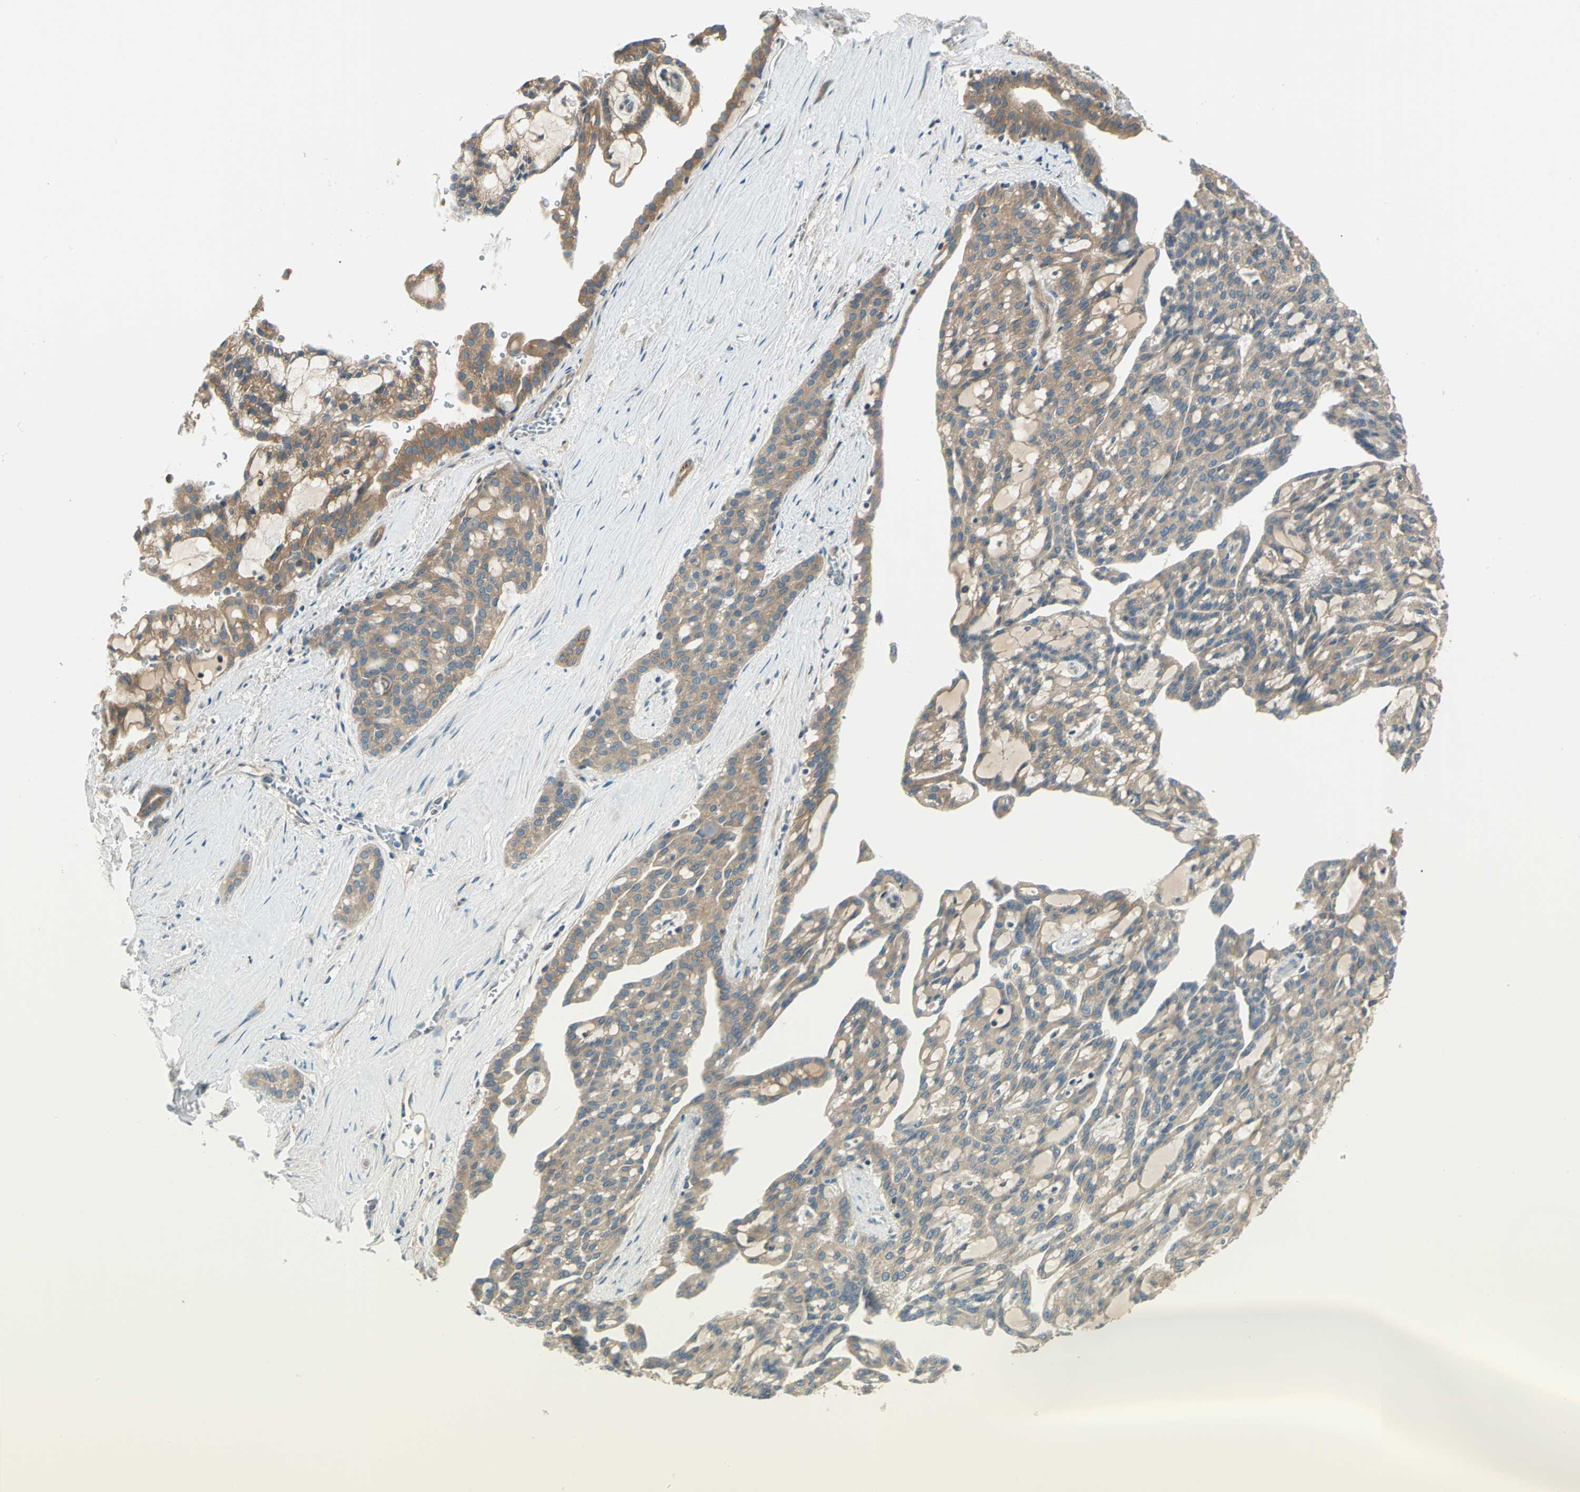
{"staining": {"intensity": "weak", "quantity": ">75%", "location": "cytoplasmic/membranous"}, "tissue": "renal cancer", "cell_type": "Tumor cells", "image_type": "cancer", "snomed": [{"axis": "morphology", "description": "Adenocarcinoma, NOS"}, {"axis": "topography", "description": "Kidney"}], "caption": "Weak cytoplasmic/membranous positivity is identified in approximately >75% of tumor cells in renal adenocarcinoma.", "gene": "PRKAA1", "patient": {"sex": "male", "age": 63}}